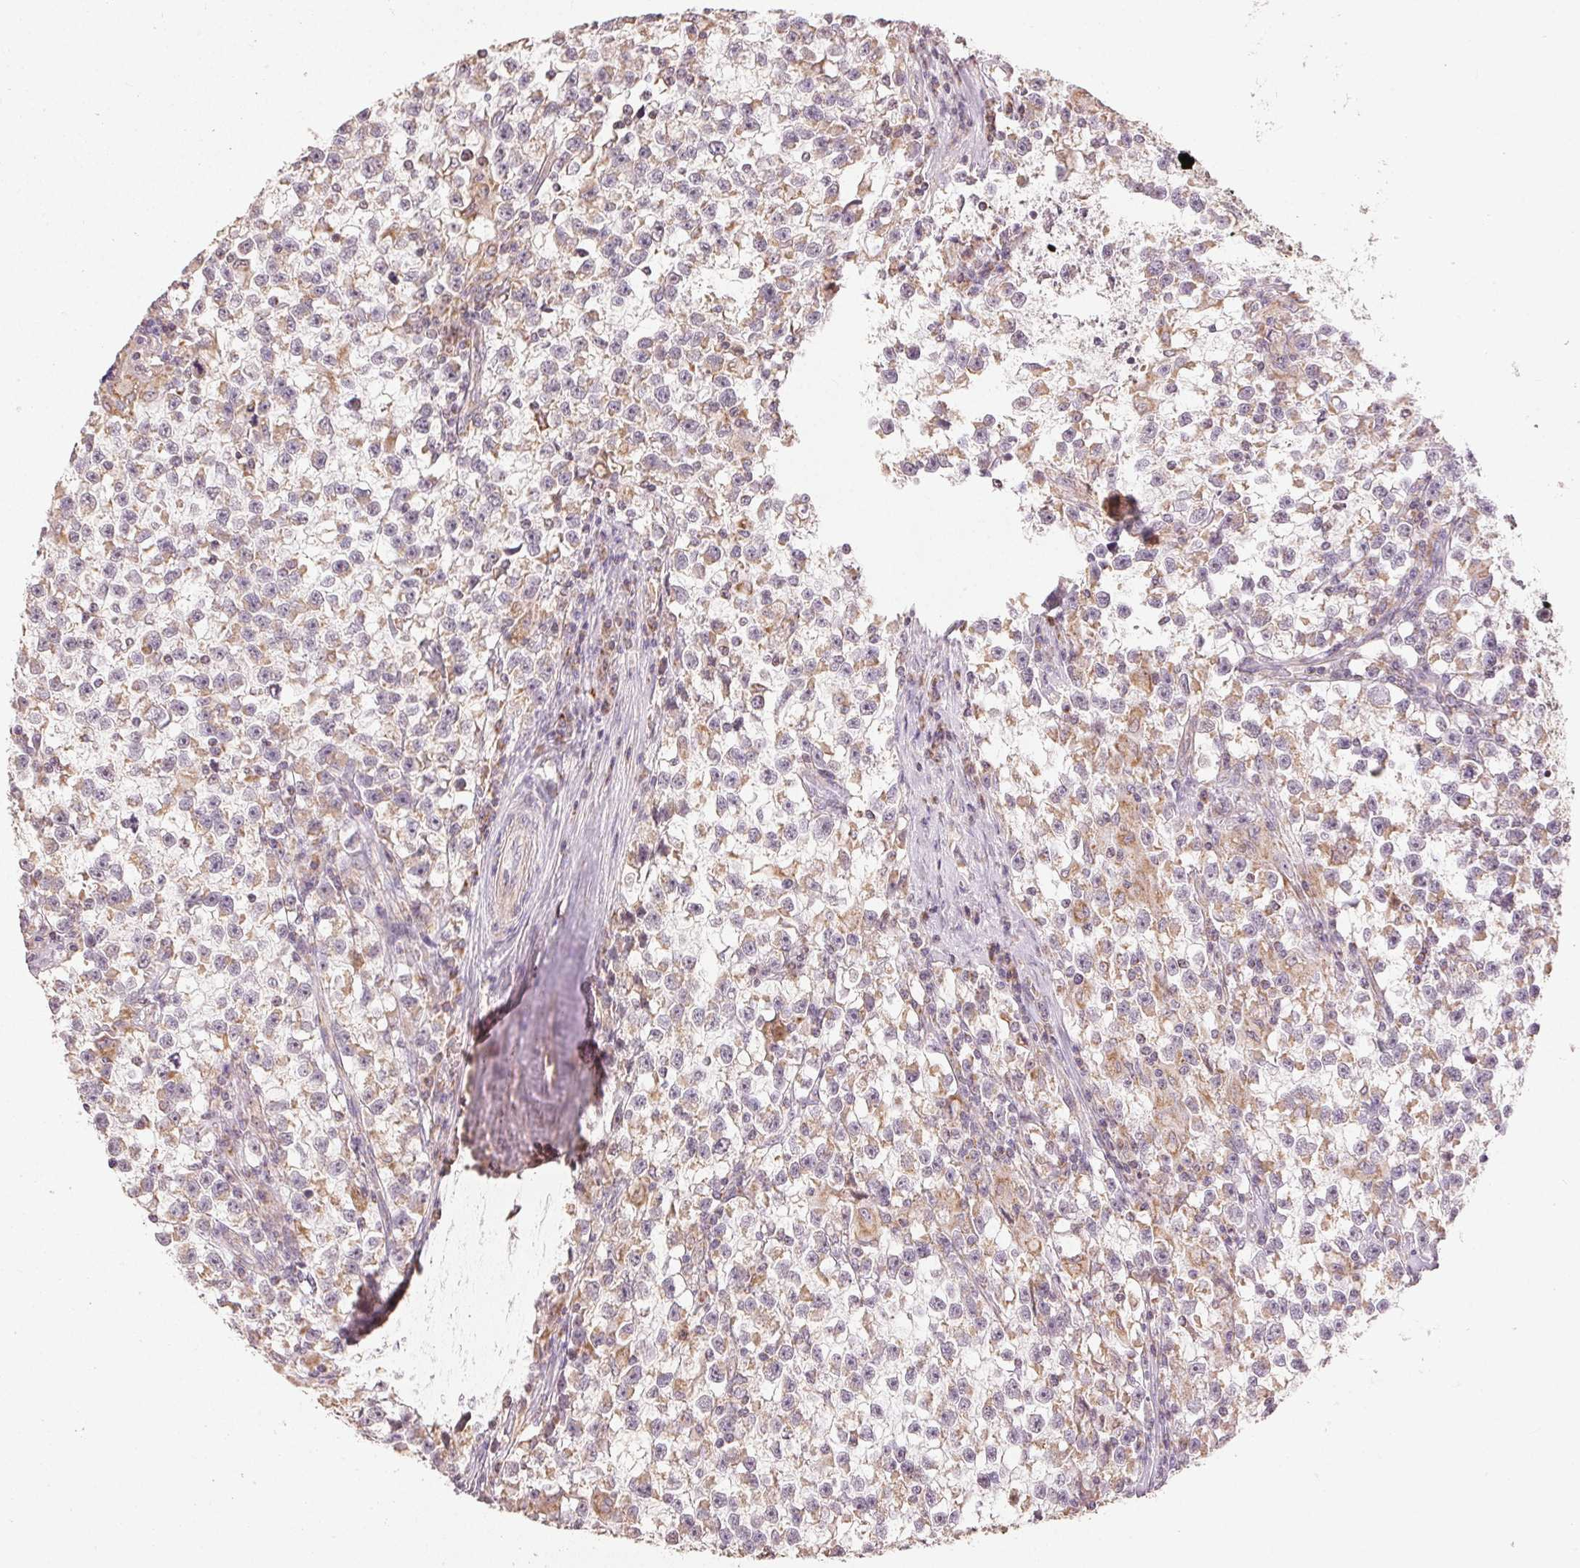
{"staining": {"intensity": "weak", "quantity": "<25%", "location": "cytoplasmic/membranous"}, "tissue": "testis cancer", "cell_type": "Tumor cells", "image_type": "cancer", "snomed": [{"axis": "morphology", "description": "Seminoma, NOS"}, {"axis": "topography", "description": "Testis"}], "caption": "There is no significant expression in tumor cells of seminoma (testis).", "gene": "CLASP1", "patient": {"sex": "male", "age": 31}}